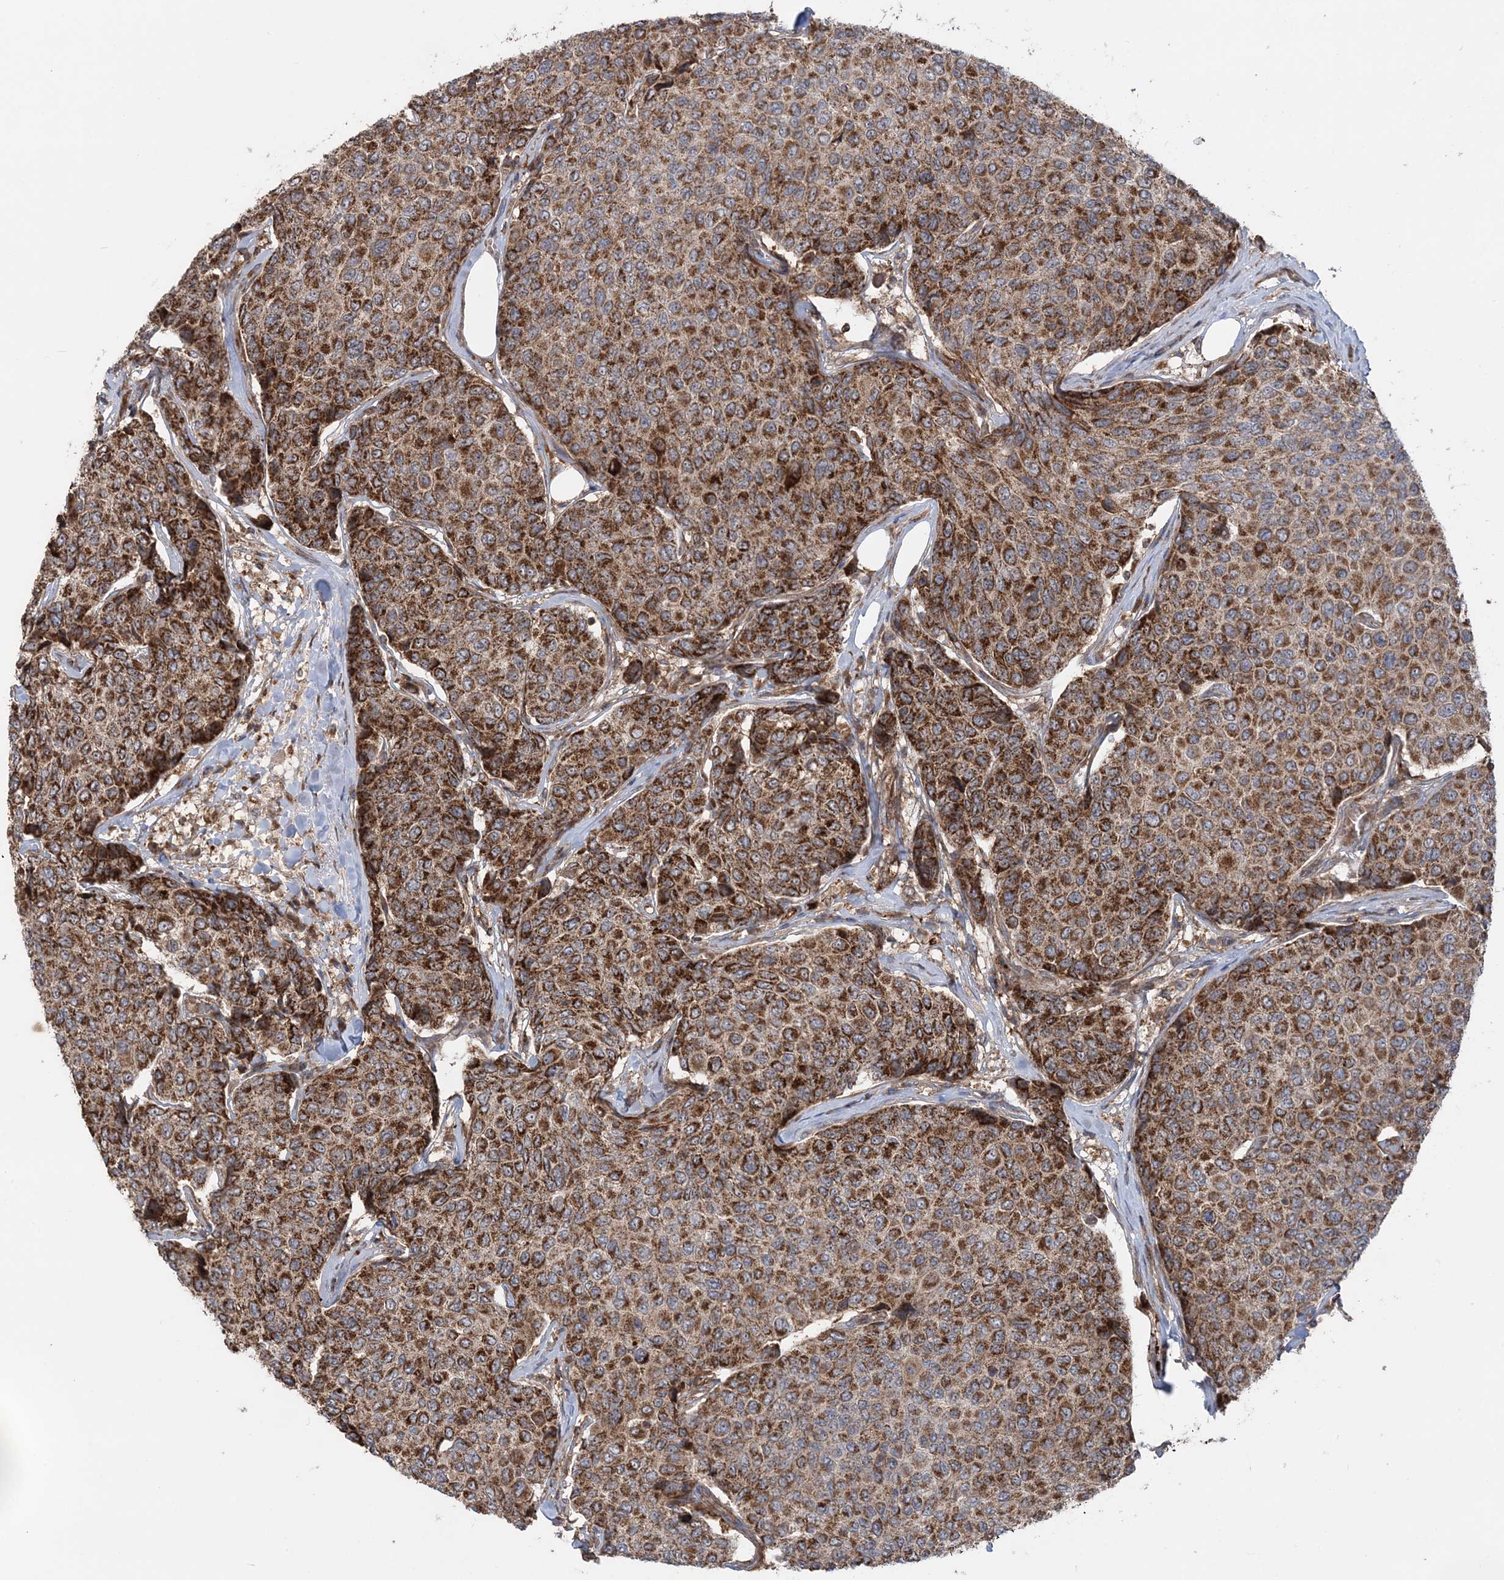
{"staining": {"intensity": "strong", "quantity": ">75%", "location": "cytoplasmic/membranous"}, "tissue": "breast cancer", "cell_type": "Tumor cells", "image_type": "cancer", "snomed": [{"axis": "morphology", "description": "Duct carcinoma"}, {"axis": "topography", "description": "Breast"}], "caption": "This is an image of immunohistochemistry (IHC) staining of breast invasive ductal carcinoma, which shows strong positivity in the cytoplasmic/membranous of tumor cells.", "gene": "LRPPRC", "patient": {"sex": "female", "age": 55}}